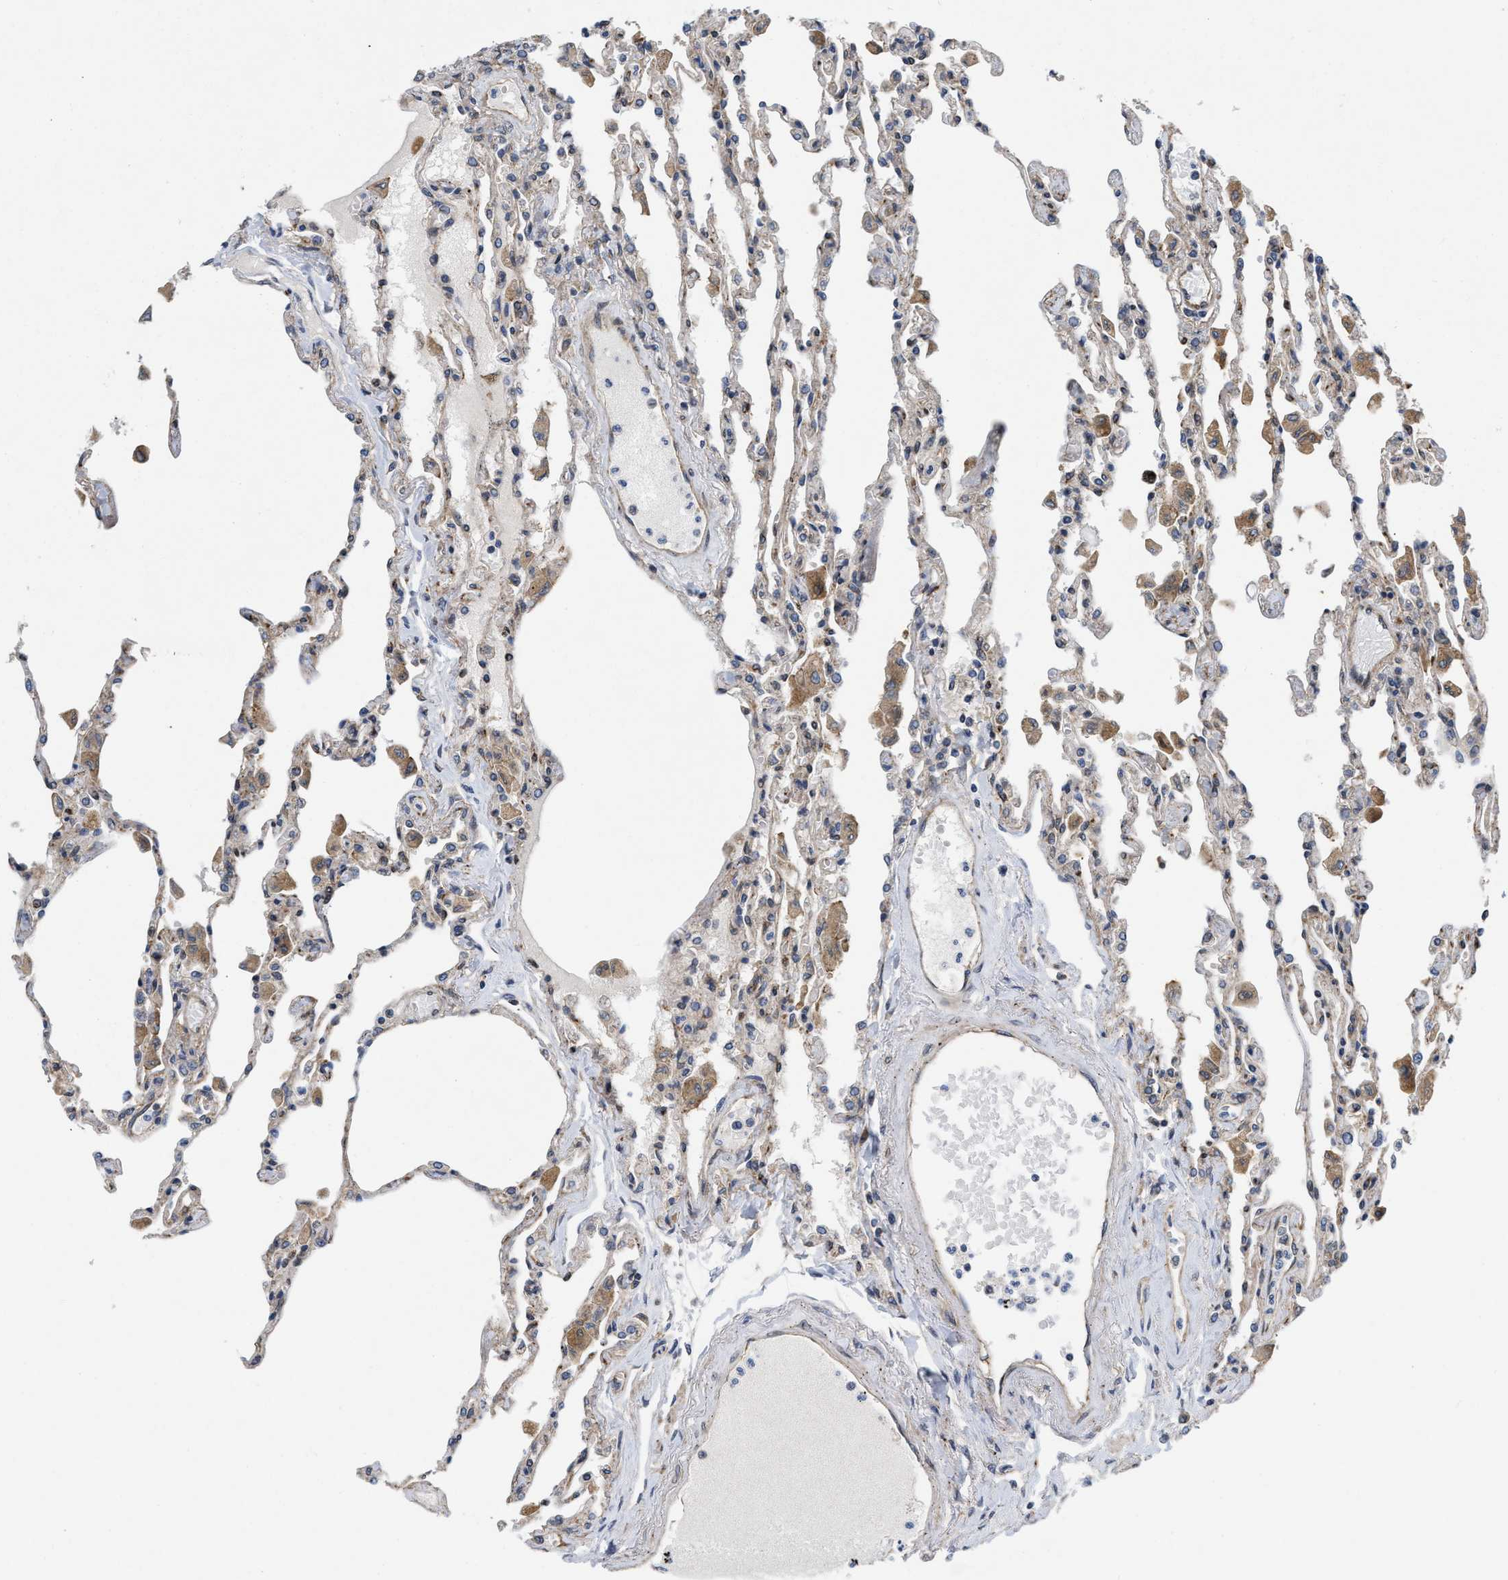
{"staining": {"intensity": "weak", "quantity": "25%-75%", "location": "cytoplasmic/membranous"}, "tissue": "lung", "cell_type": "Alveolar cells", "image_type": "normal", "snomed": [{"axis": "morphology", "description": "Normal tissue, NOS"}, {"axis": "topography", "description": "Bronchus"}, {"axis": "topography", "description": "Lung"}], "caption": "Alveolar cells exhibit weak cytoplasmic/membranous staining in about 25%-75% of cells in unremarkable lung. Nuclei are stained in blue.", "gene": "EOGT", "patient": {"sex": "female", "age": 49}}